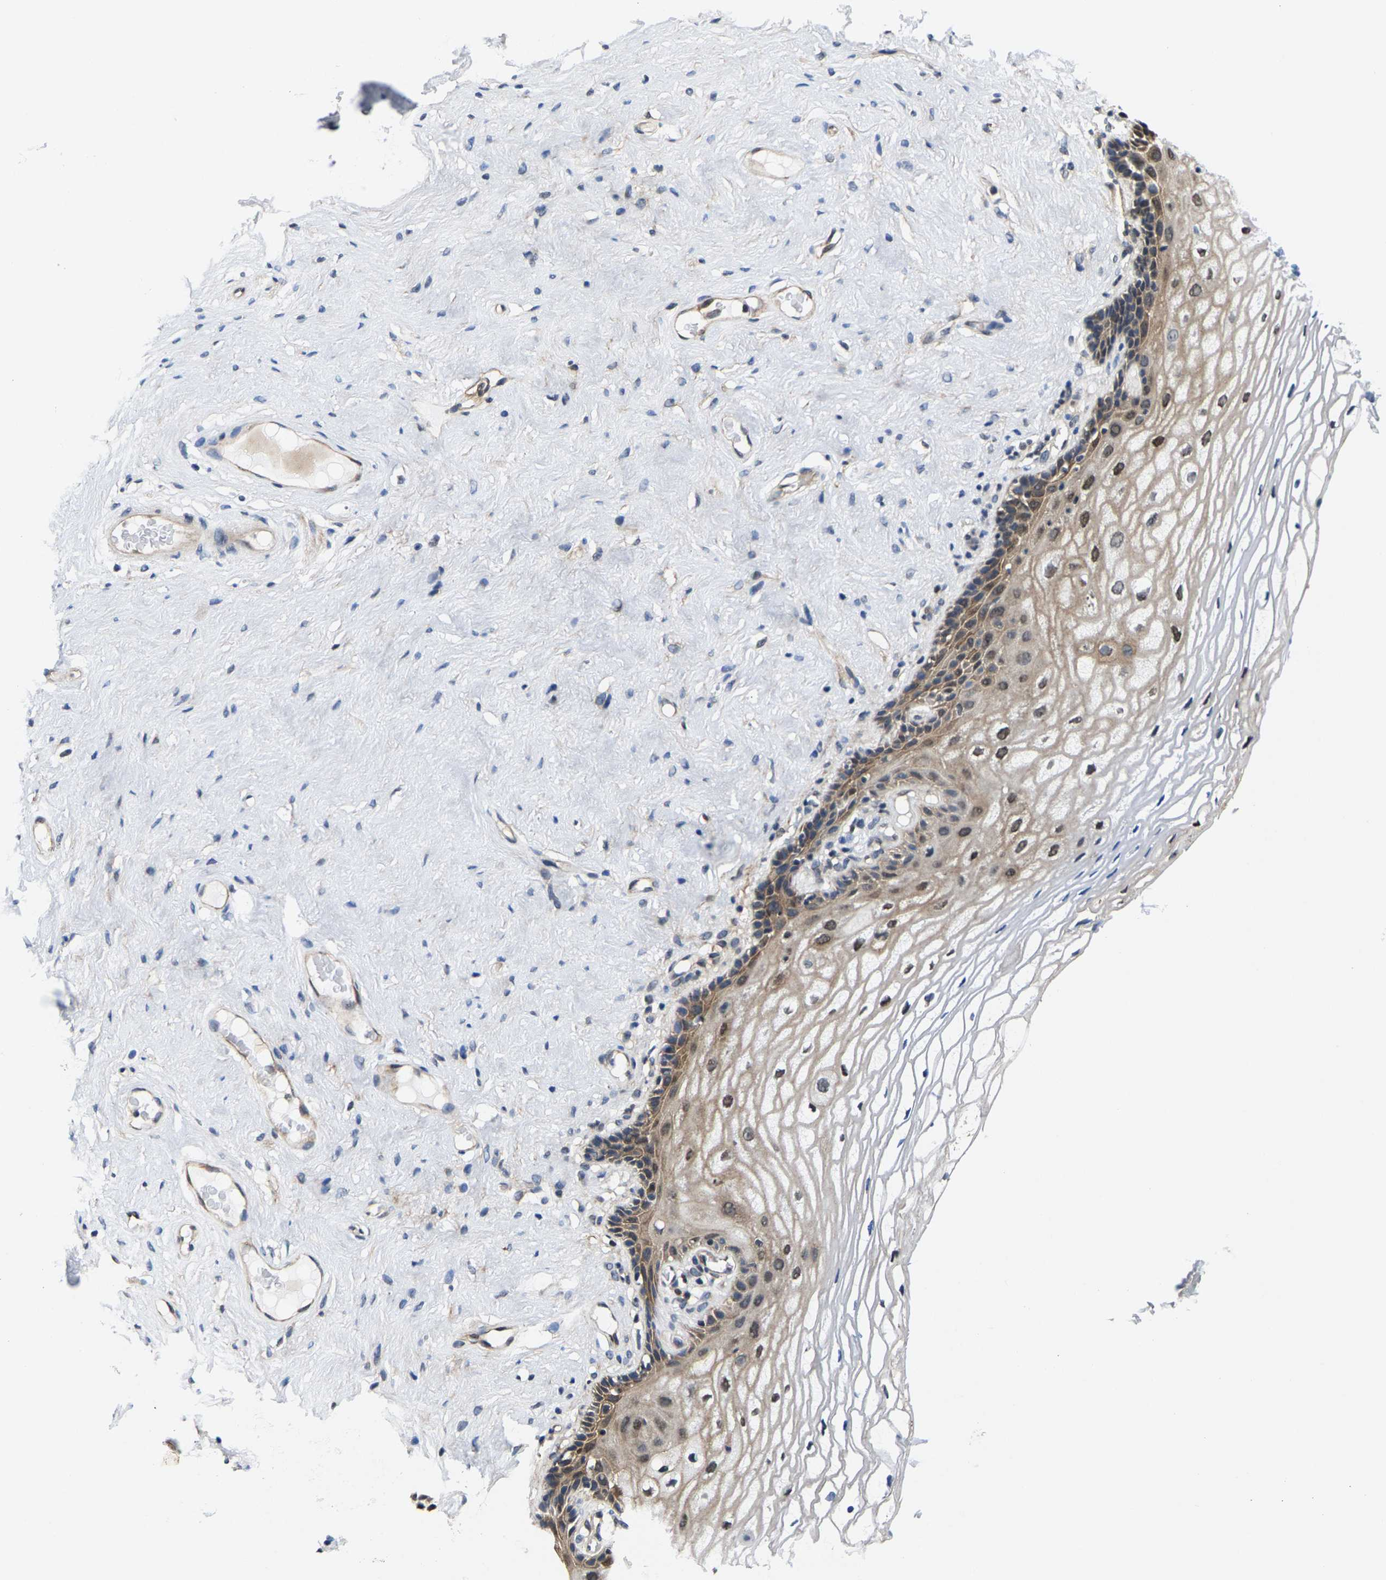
{"staining": {"intensity": "moderate", "quantity": "25%-75%", "location": "cytoplasmic/membranous,nuclear"}, "tissue": "vagina", "cell_type": "Squamous epithelial cells", "image_type": "normal", "snomed": [{"axis": "morphology", "description": "Normal tissue, NOS"}, {"axis": "morphology", "description": "Adenocarcinoma, NOS"}, {"axis": "topography", "description": "Rectum"}, {"axis": "topography", "description": "Vagina"}], "caption": "High-magnification brightfield microscopy of benign vagina stained with DAB (brown) and counterstained with hematoxylin (blue). squamous epithelial cells exhibit moderate cytoplasmic/membranous,nuclear expression is appreciated in about25%-75% of cells.", "gene": "GTPBP10", "patient": {"sex": "female", "age": 71}}